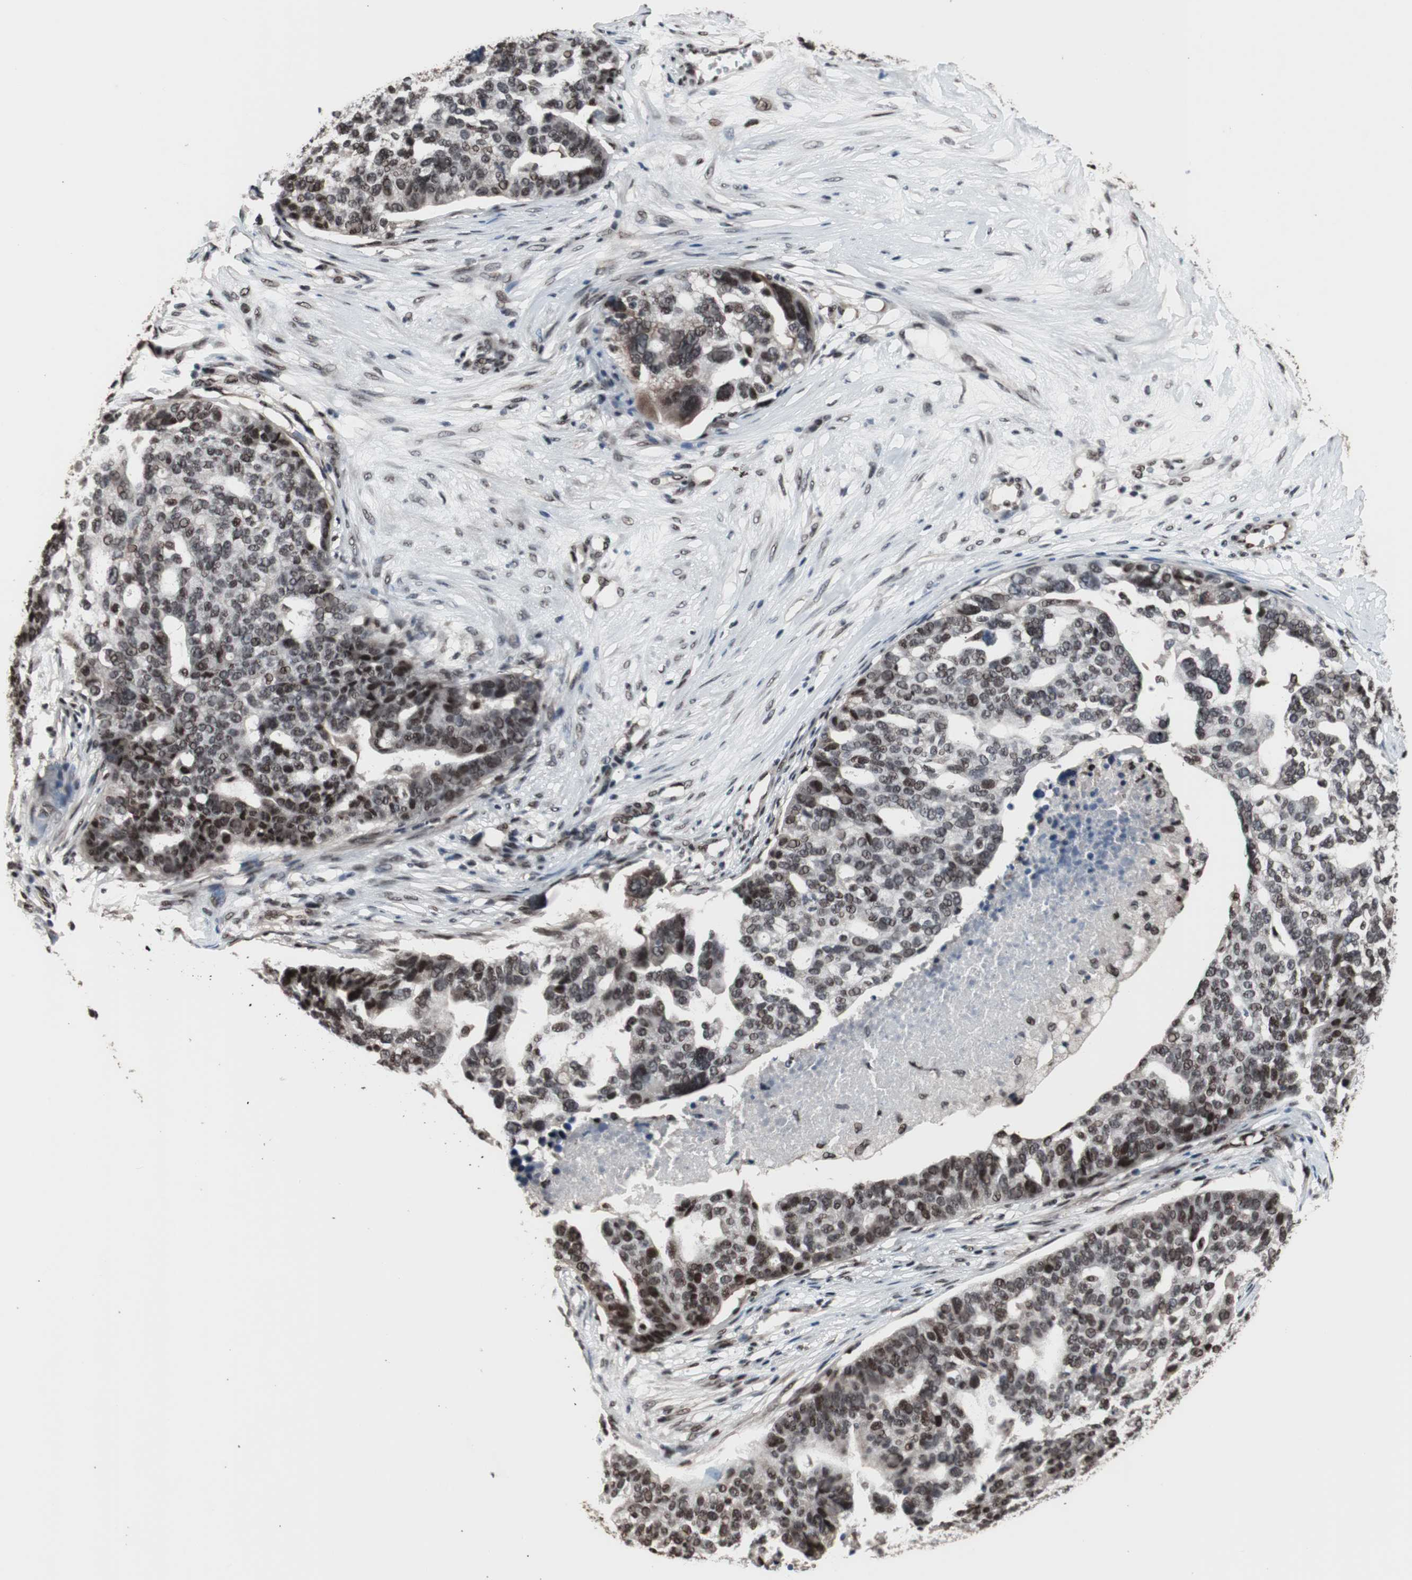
{"staining": {"intensity": "strong", "quantity": ">75%", "location": "nuclear"}, "tissue": "ovarian cancer", "cell_type": "Tumor cells", "image_type": "cancer", "snomed": [{"axis": "morphology", "description": "Cystadenocarcinoma, serous, NOS"}, {"axis": "topography", "description": "Ovary"}], "caption": "High-power microscopy captured an IHC histopathology image of ovarian serous cystadenocarcinoma, revealing strong nuclear positivity in approximately >75% of tumor cells.", "gene": "POGZ", "patient": {"sex": "female", "age": 59}}